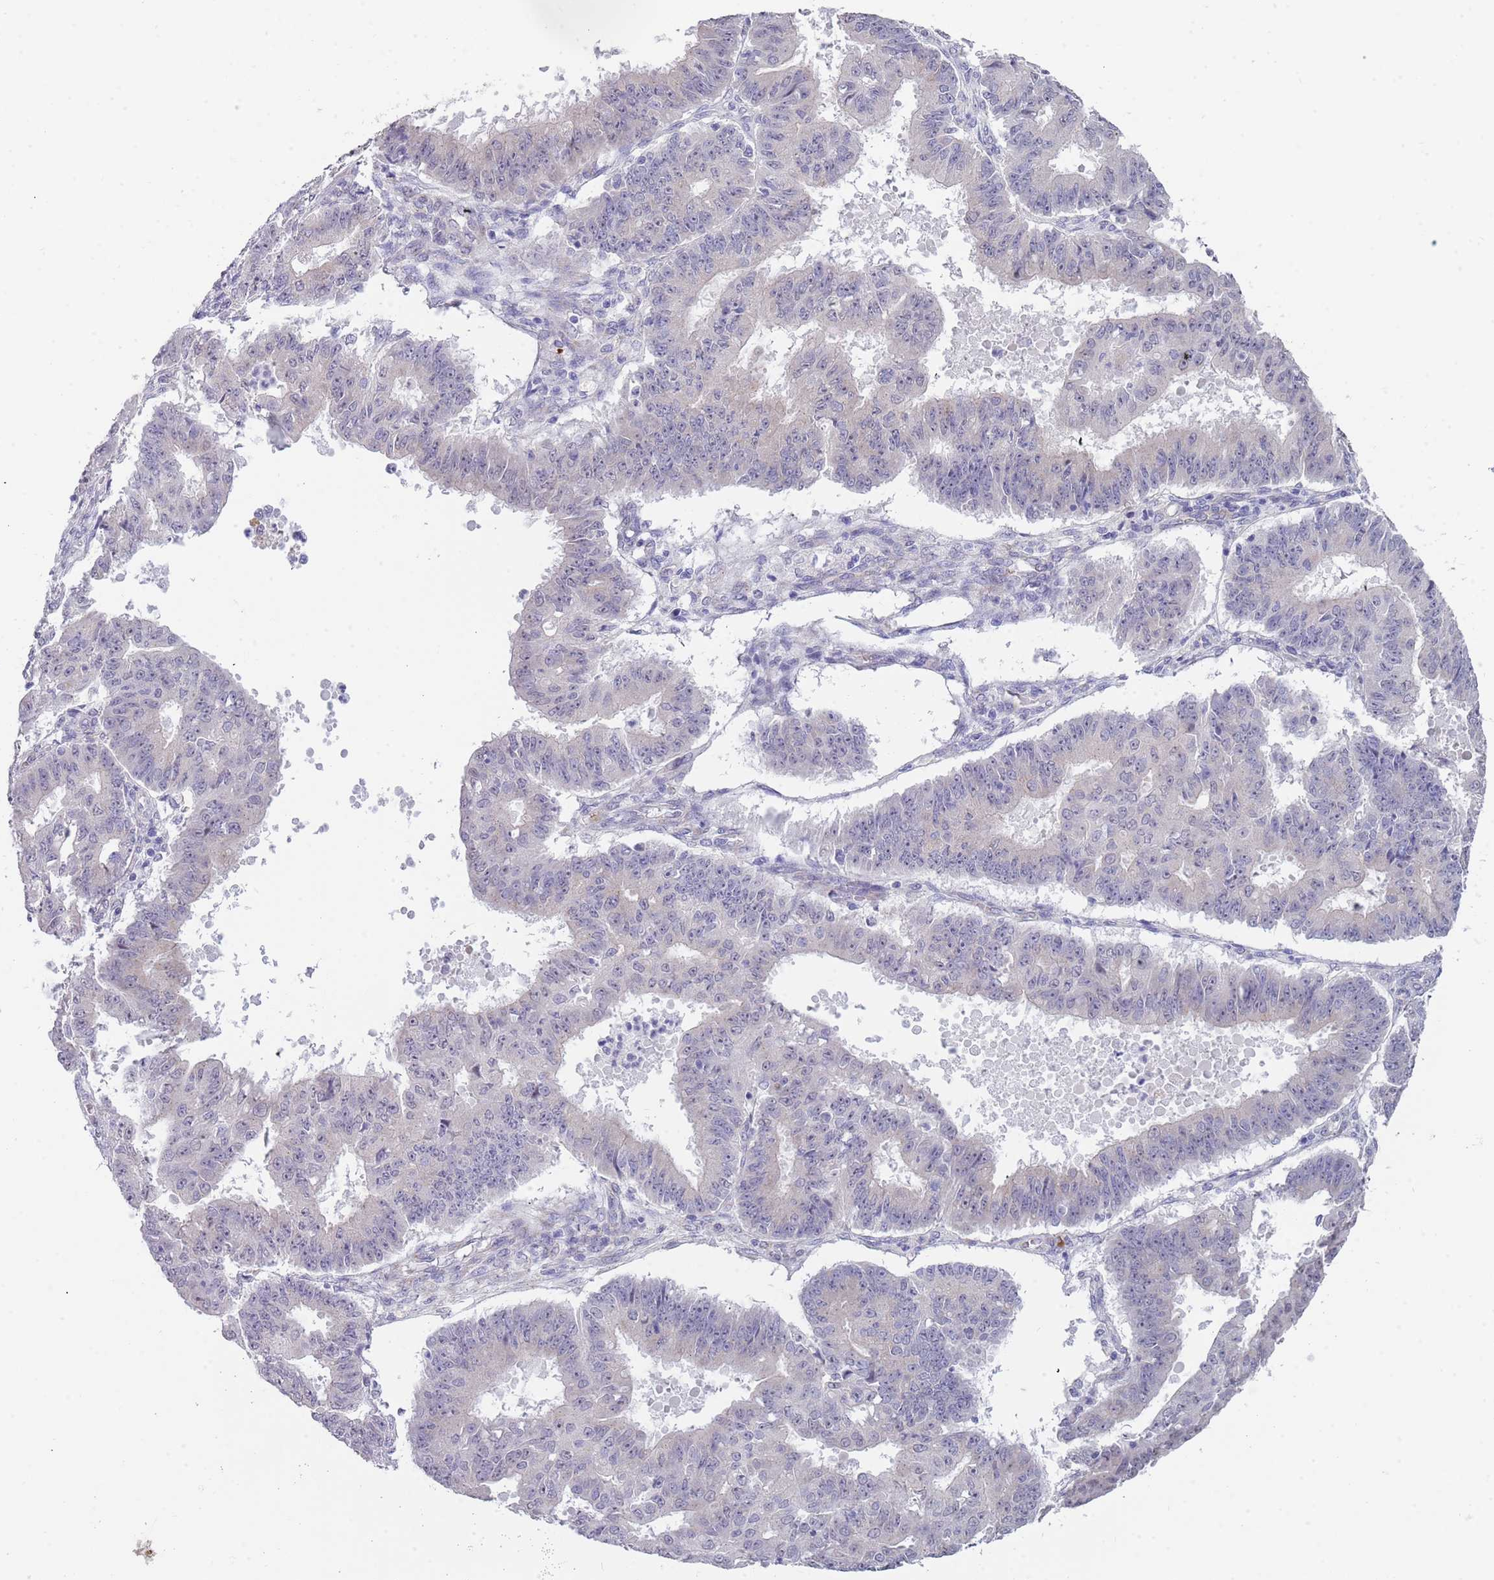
{"staining": {"intensity": "negative", "quantity": "none", "location": "none"}, "tissue": "ovarian cancer", "cell_type": "Tumor cells", "image_type": "cancer", "snomed": [{"axis": "morphology", "description": "Carcinoma, endometroid"}, {"axis": "topography", "description": "Appendix"}, {"axis": "topography", "description": "Ovary"}], "caption": "IHC of human endometroid carcinoma (ovarian) displays no staining in tumor cells.", "gene": "TNRC6C", "patient": {"sex": "female", "age": 42}}